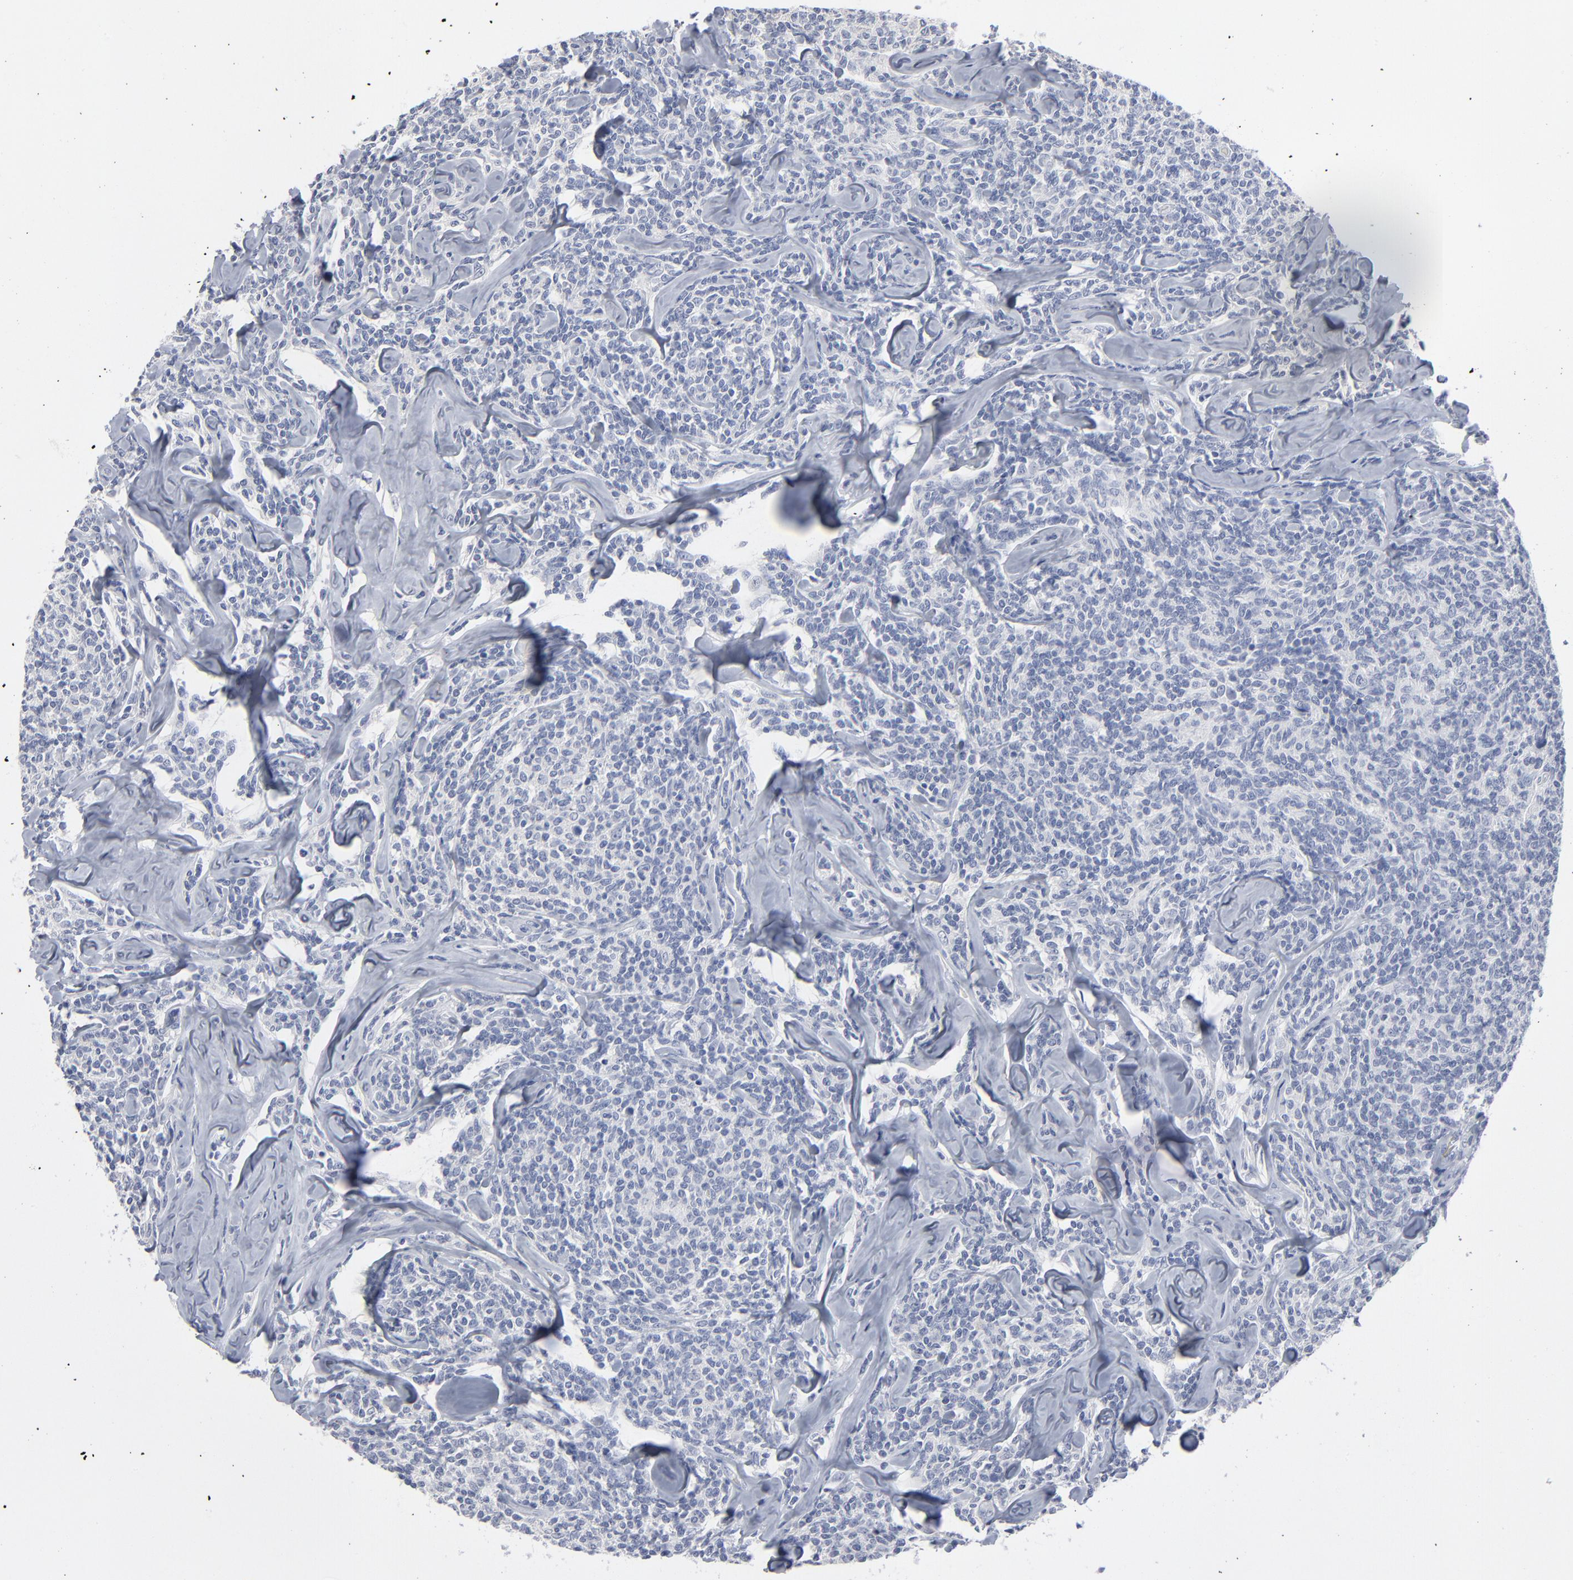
{"staining": {"intensity": "negative", "quantity": "none", "location": "none"}, "tissue": "lymphoma", "cell_type": "Tumor cells", "image_type": "cancer", "snomed": [{"axis": "morphology", "description": "Malignant lymphoma, non-Hodgkin's type, Low grade"}, {"axis": "topography", "description": "Lymph node"}], "caption": "Immunohistochemistry micrograph of neoplastic tissue: lymphoma stained with DAB shows no significant protein positivity in tumor cells.", "gene": "PAGE1", "patient": {"sex": "female", "age": 56}}